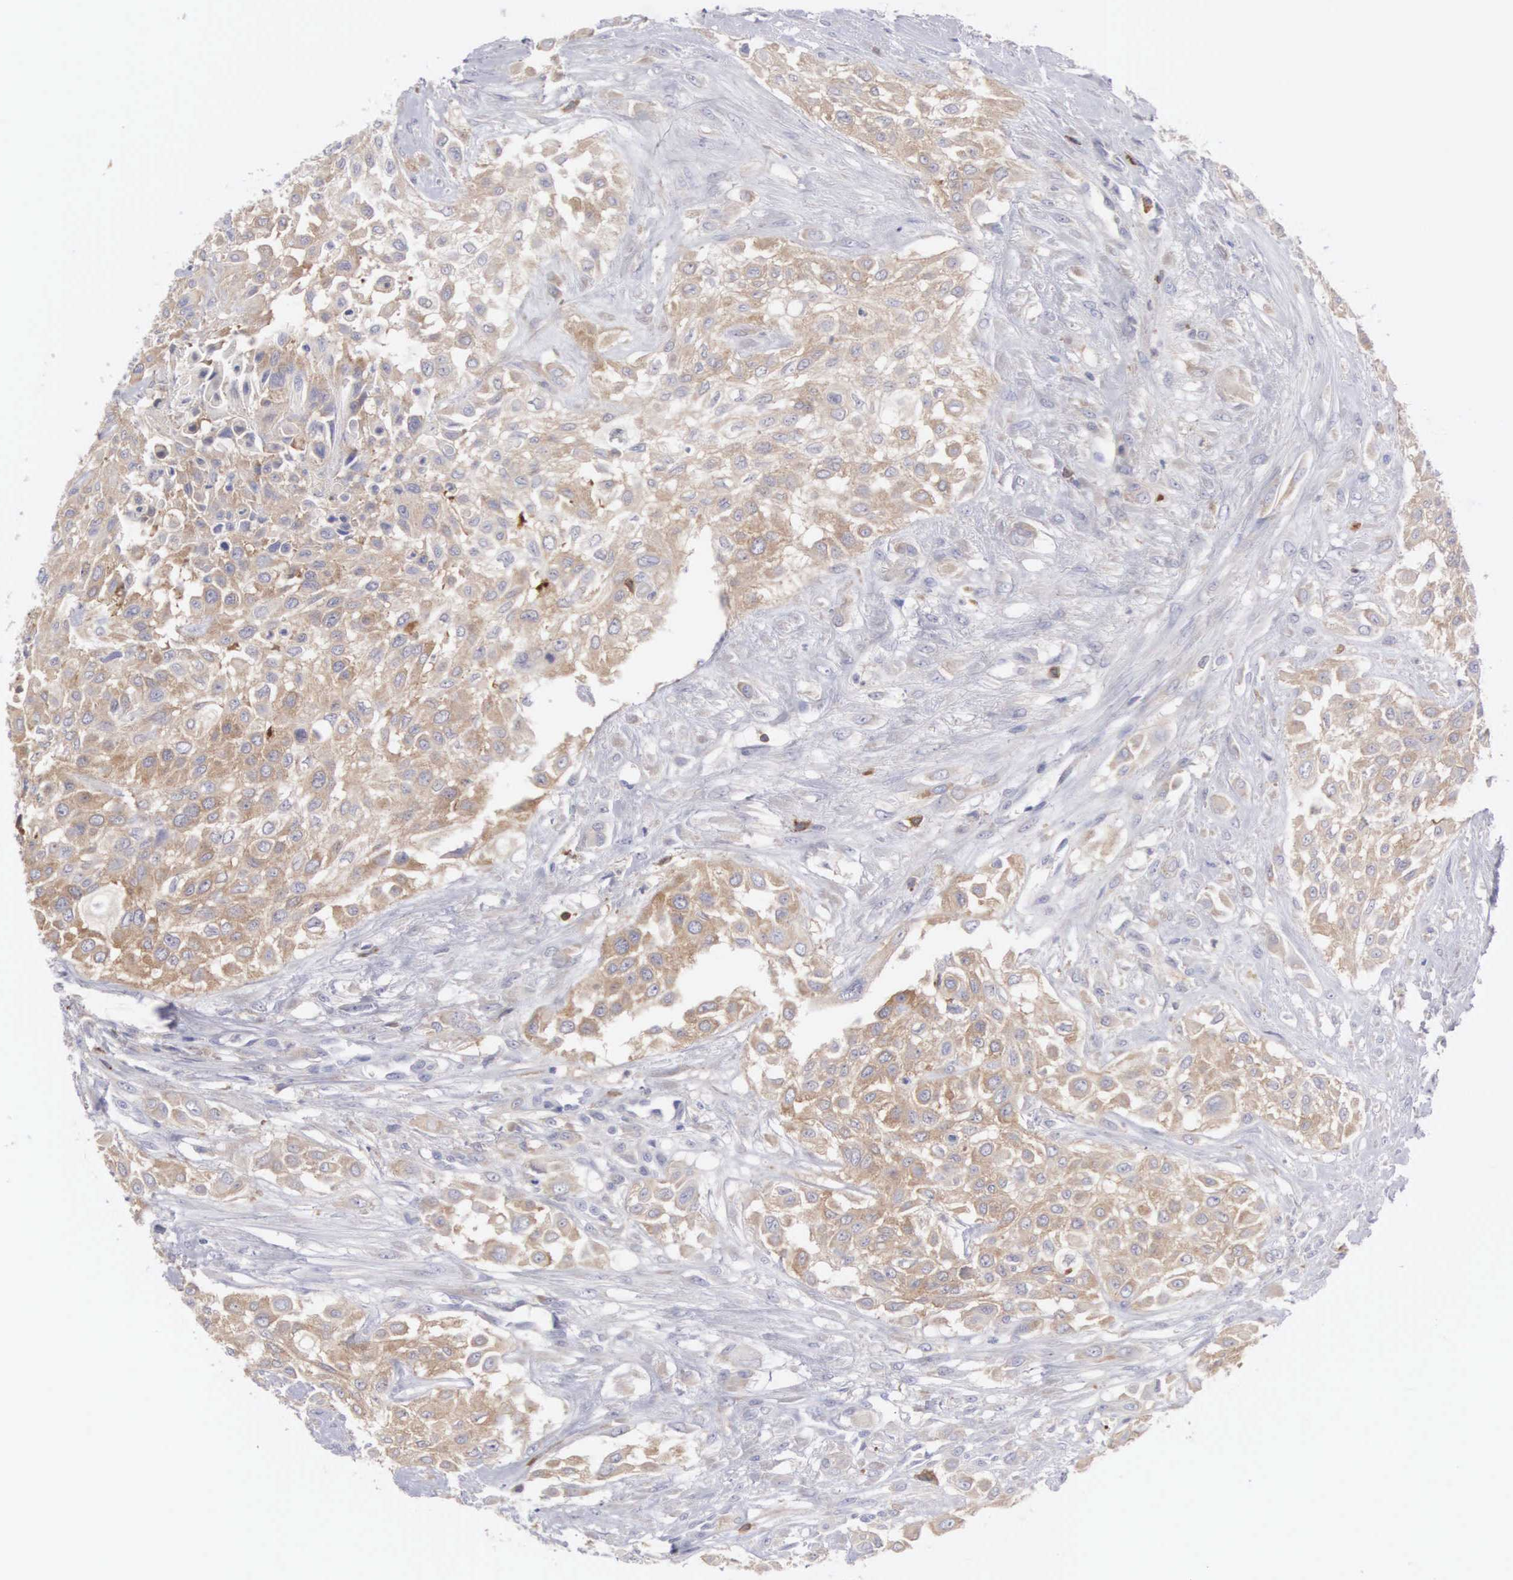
{"staining": {"intensity": "moderate", "quantity": ">75%", "location": "cytoplasmic/membranous"}, "tissue": "urothelial cancer", "cell_type": "Tumor cells", "image_type": "cancer", "snomed": [{"axis": "morphology", "description": "Urothelial carcinoma, High grade"}, {"axis": "topography", "description": "Urinary bladder"}], "caption": "A brown stain highlights moderate cytoplasmic/membranous expression of a protein in human urothelial carcinoma (high-grade) tumor cells.", "gene": "SH3BP1", "patient": {"sex": "male", "age": 57}}